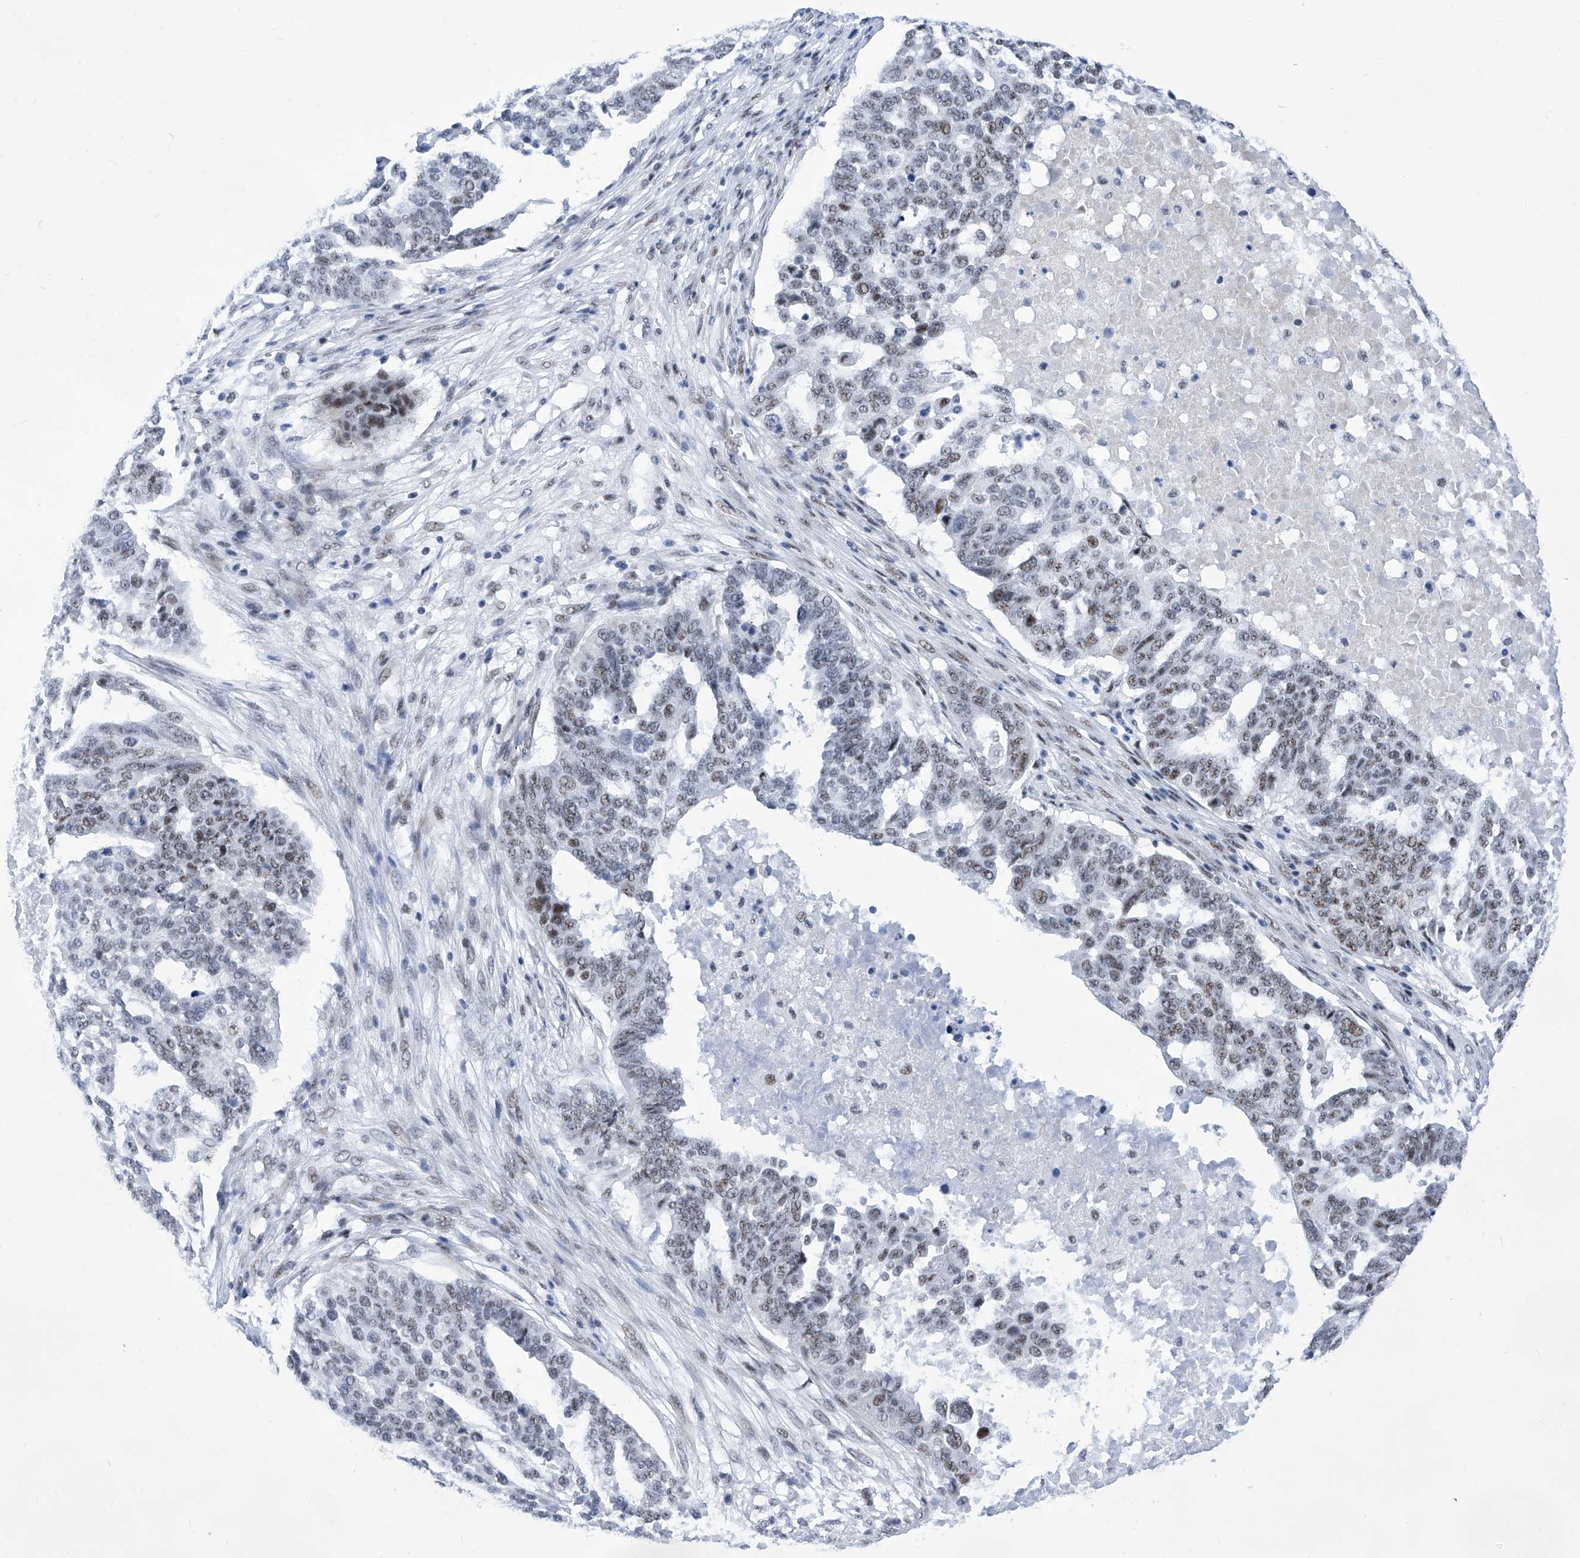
{"staining": {"intensity": "moderate", "quantity": "<25%", "location": "nuclear"}, "tissue": "ovarian cancer", "cell_type": "Tumor cells", "image_type": "cancer", "snomed": [{"axis": "morphology", "description": "Cystadenocarcinoma, serous, NOS"}, {"axis": "topography", "description": "Ovary"}], "caption": "Approximately <25% of tumor cells in ovarian serous cystadenocarcinoma exhibit moderate nuclear protein staining as visualized by brown immunohistochemical staining.", "gene": "SART1", "patient": {"sex": "female", "age": 59}}